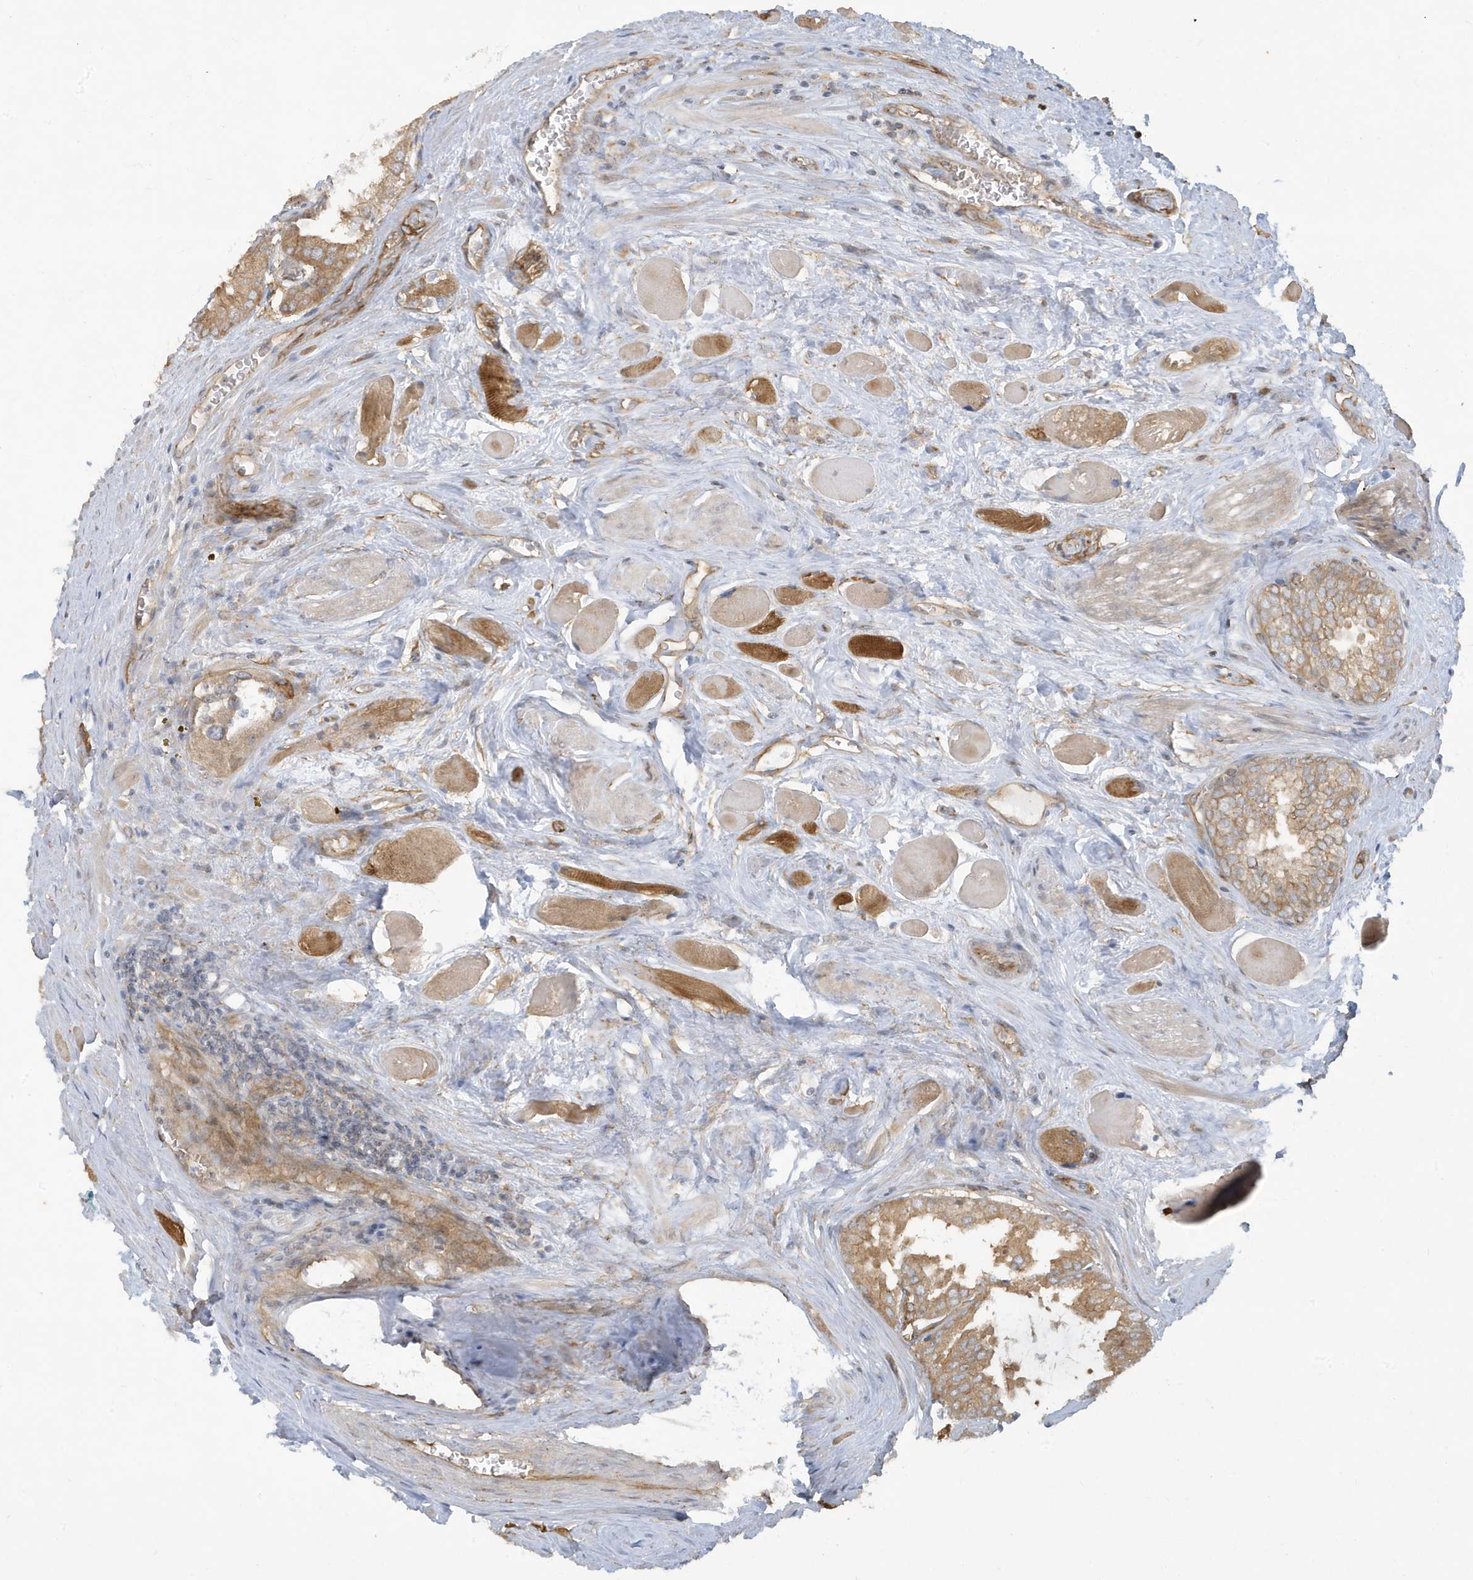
{"staining": {"intensity": "moderate", "quantity": ">75%", "location": "cytoplasmic/membranous"}, "tissue": "prostate cancer", "cell_type": "Tumor cells", "image_type": "cancer", "snomed": [{"axis": "morphology", "description": "Adenocarcinoma, Low grade"}, {"axis": "topography", "description": "Prostate"}], "caption": "This micrograph shows IHC staining of human prostate low-grade adenocarcinoma, with medium moderate cytoplasmic/membranous expression in about >75% of tumor cells.", "gene": "ATP23", "patient": {"sex": "male", "age": 67}}